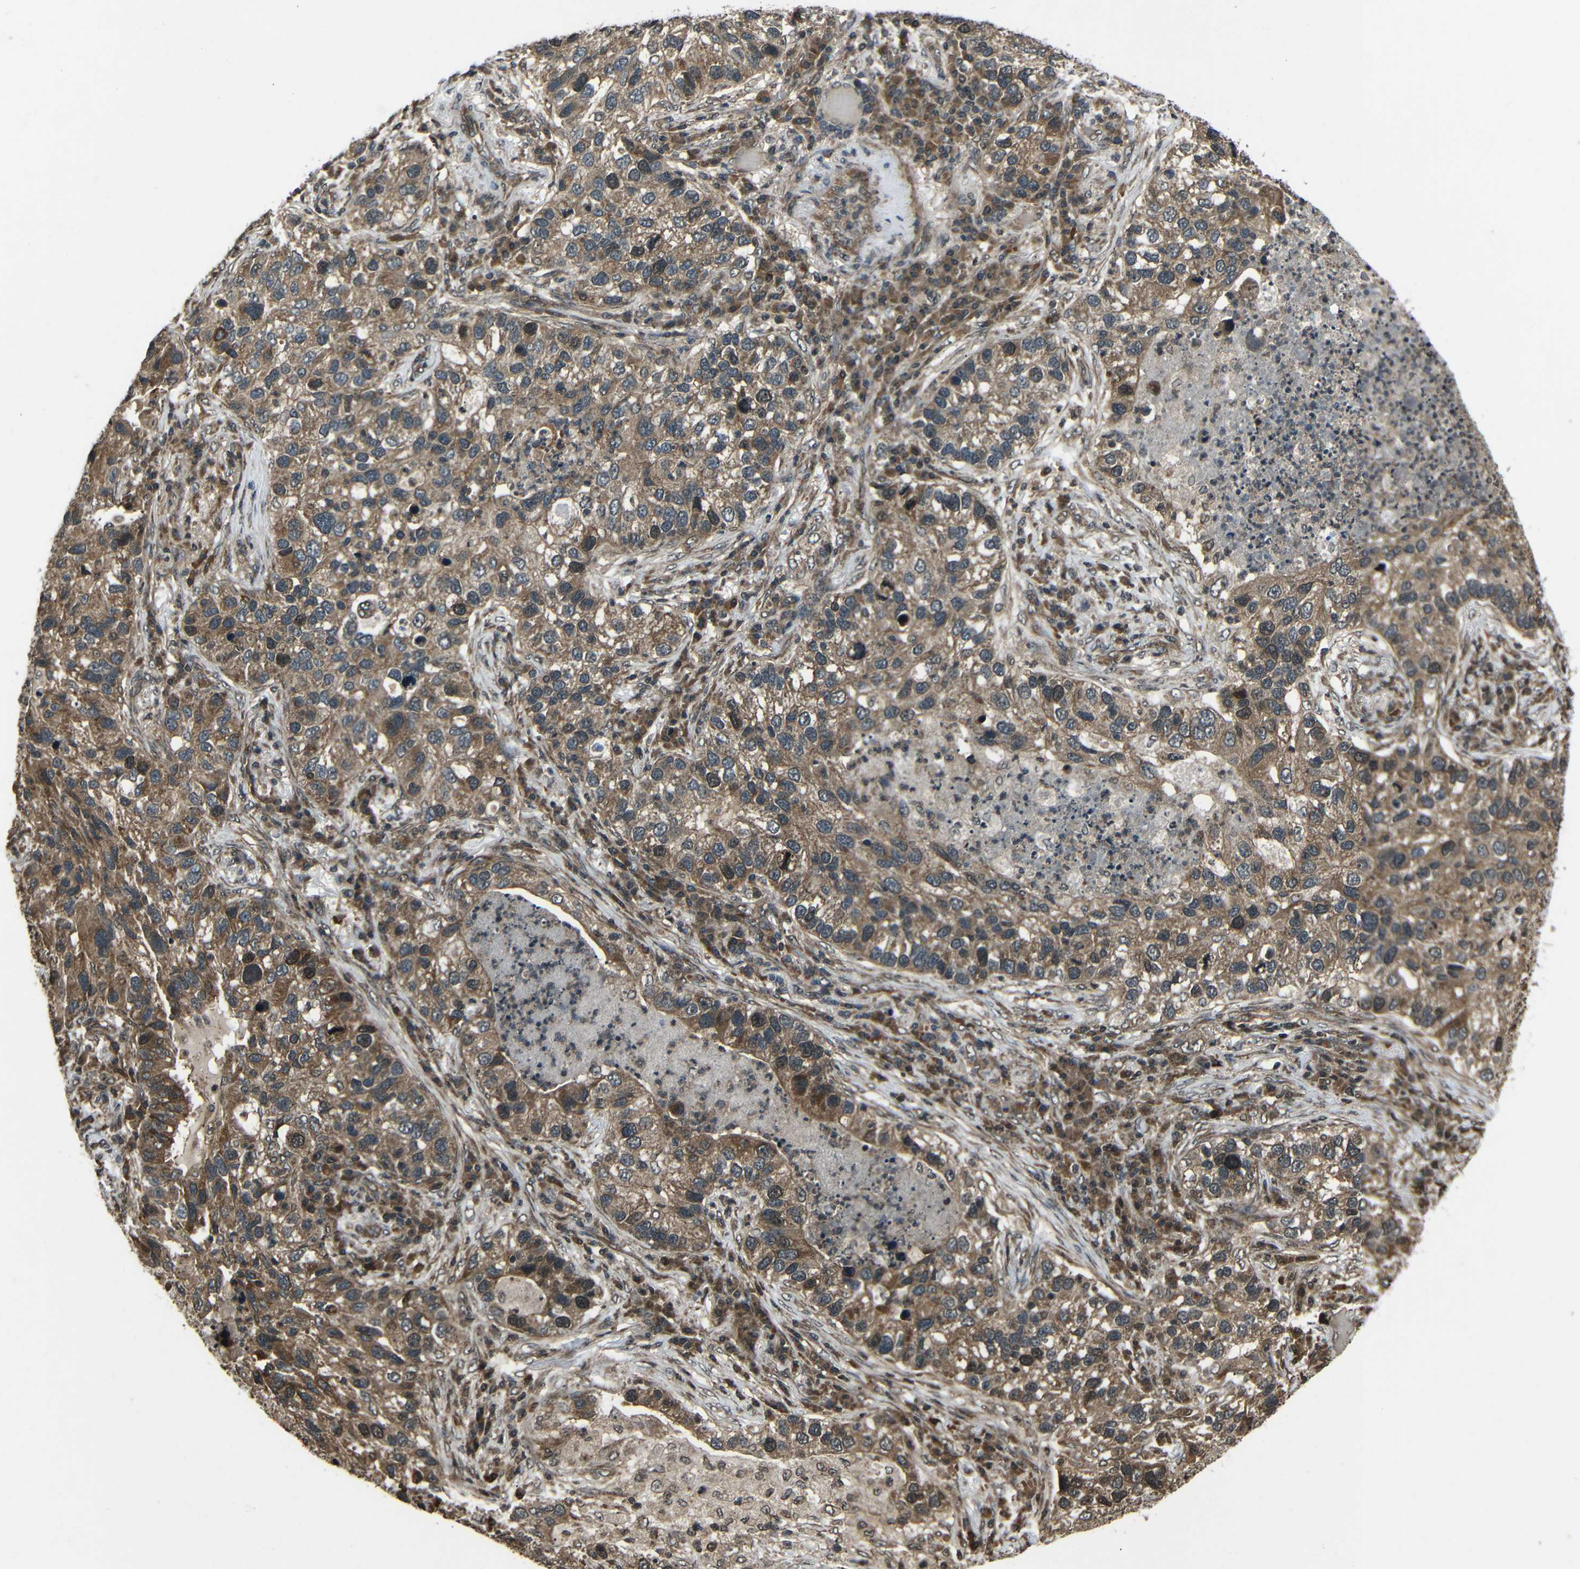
{"staining": {"intensity": "moderate", "quantity": ">75%", "location": "cytoplasmic/membranous"}, "tissue": "lung cancer", "cell_type": "Tumor cells", "image_type": "cancer", "snomed": [{"axis": "morphology", "description": "Normal tissue, NOS"}, {"axis": "morphology", "description": "Adenocarcinoma, NOS"}, {"axis": "topography", "description": "Bronchus"}, {"axis": "topography", "description": "Lung"}], "caption": "Moderate cytoplasmic/membranous staining for a protein is present in approximately >75% of tumor cells of adenocarcinoma (lung) using immunohistochemistry (IHC).", "gene": "PLK2", "patient": {"sex": "male", "age": 54}}